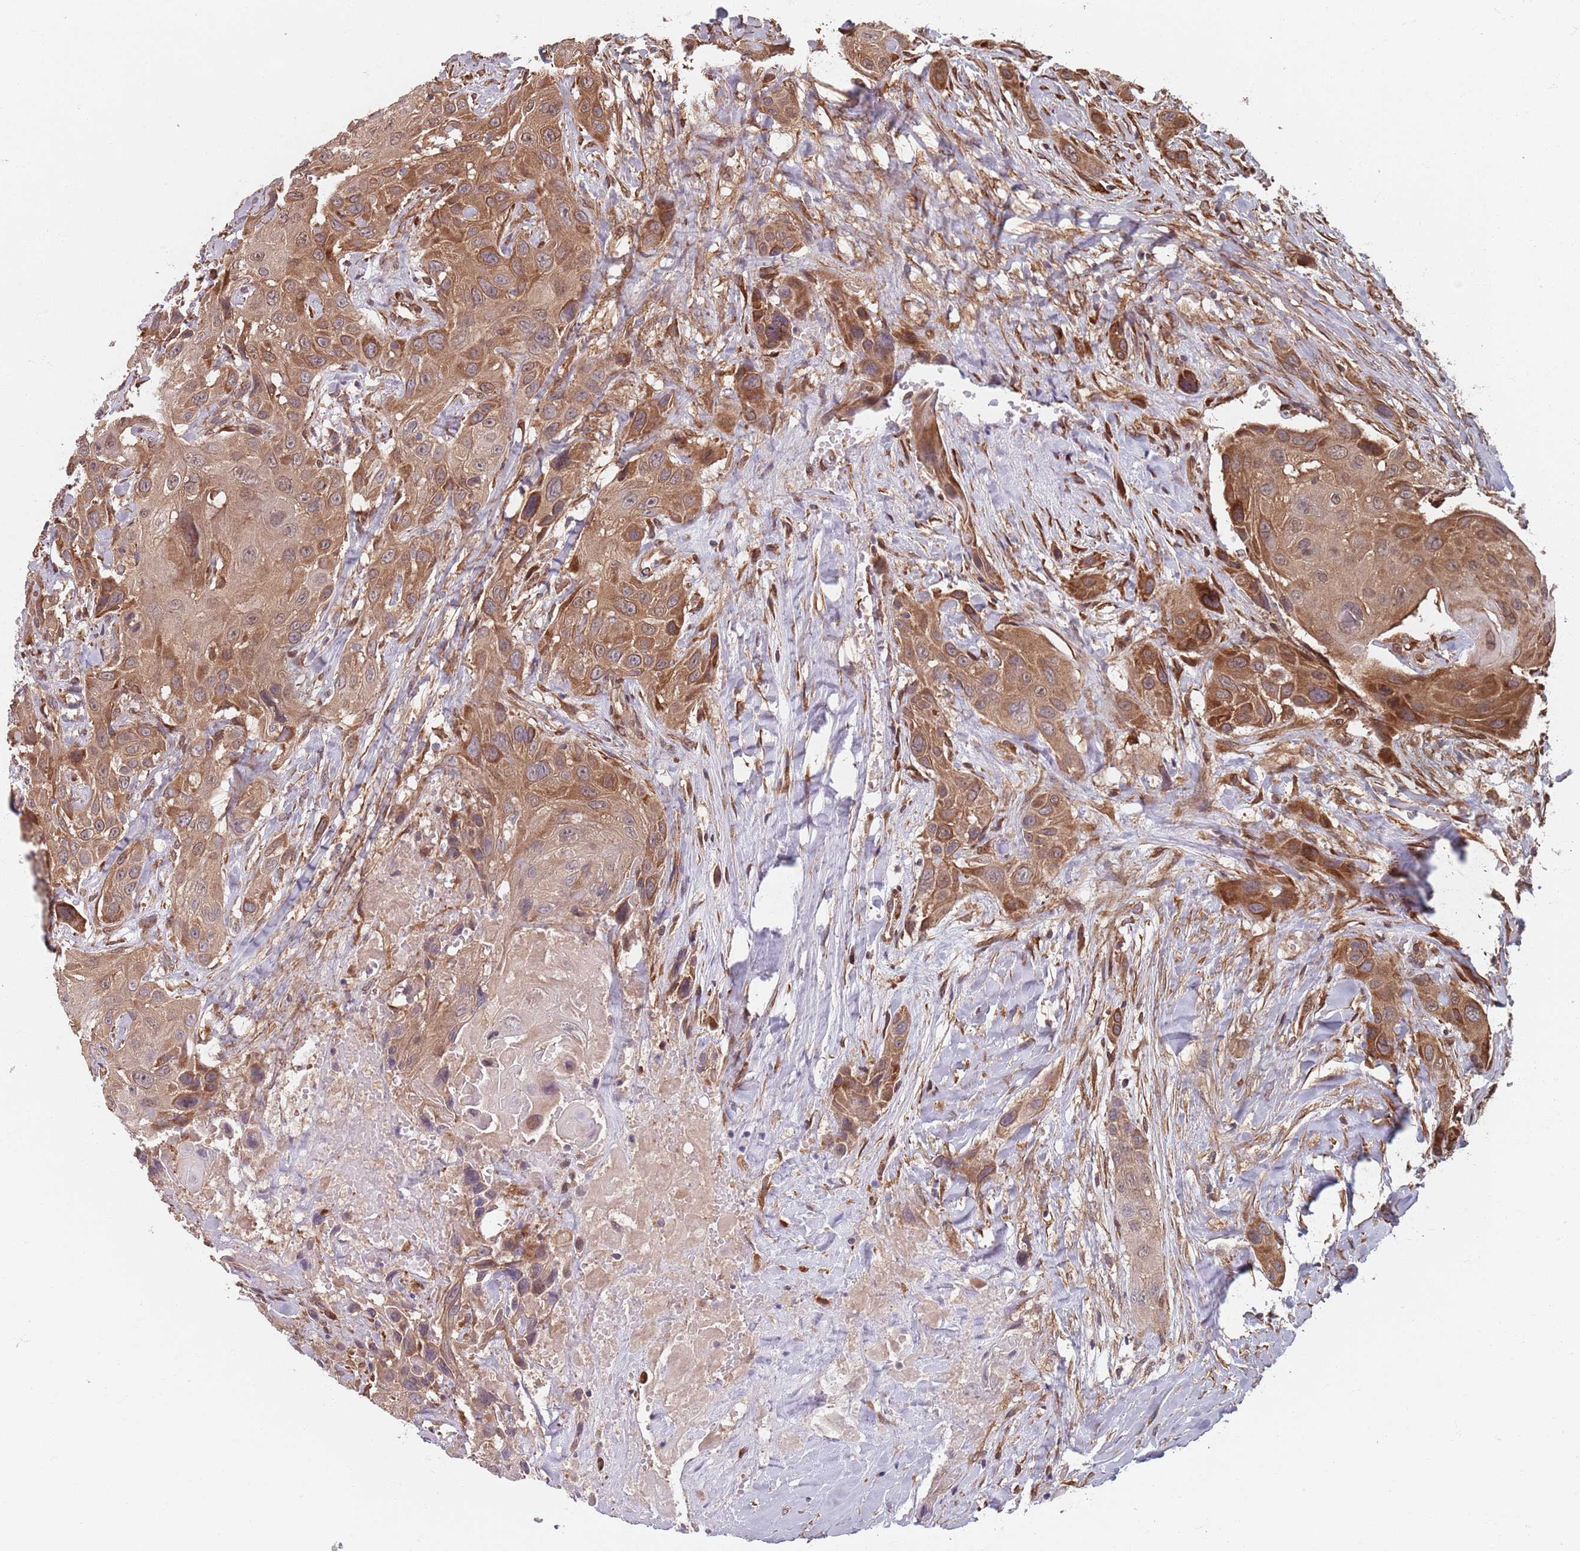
{"staining": {"intensity": "moderate", "quantity": ">75%", "location": "cytoplasmic/membranous"}, "tissue": "head and neck cancer", "cell_type": "Tumor cells", "image_type": "cancer", "snomed": [{"axis": "morphology", "description": "Squamous cell carcinoma, NOS"}, {"axis": "topography", "description": "Head-Neck"}], "caption": "A micrograph of head and neck cancer stained for a protein exhibits moderate cytoplasmic/membranous brown staining in tumor cells.", "gene": "NOTCH3", "patient": {"sex": "male", "age": 81}}